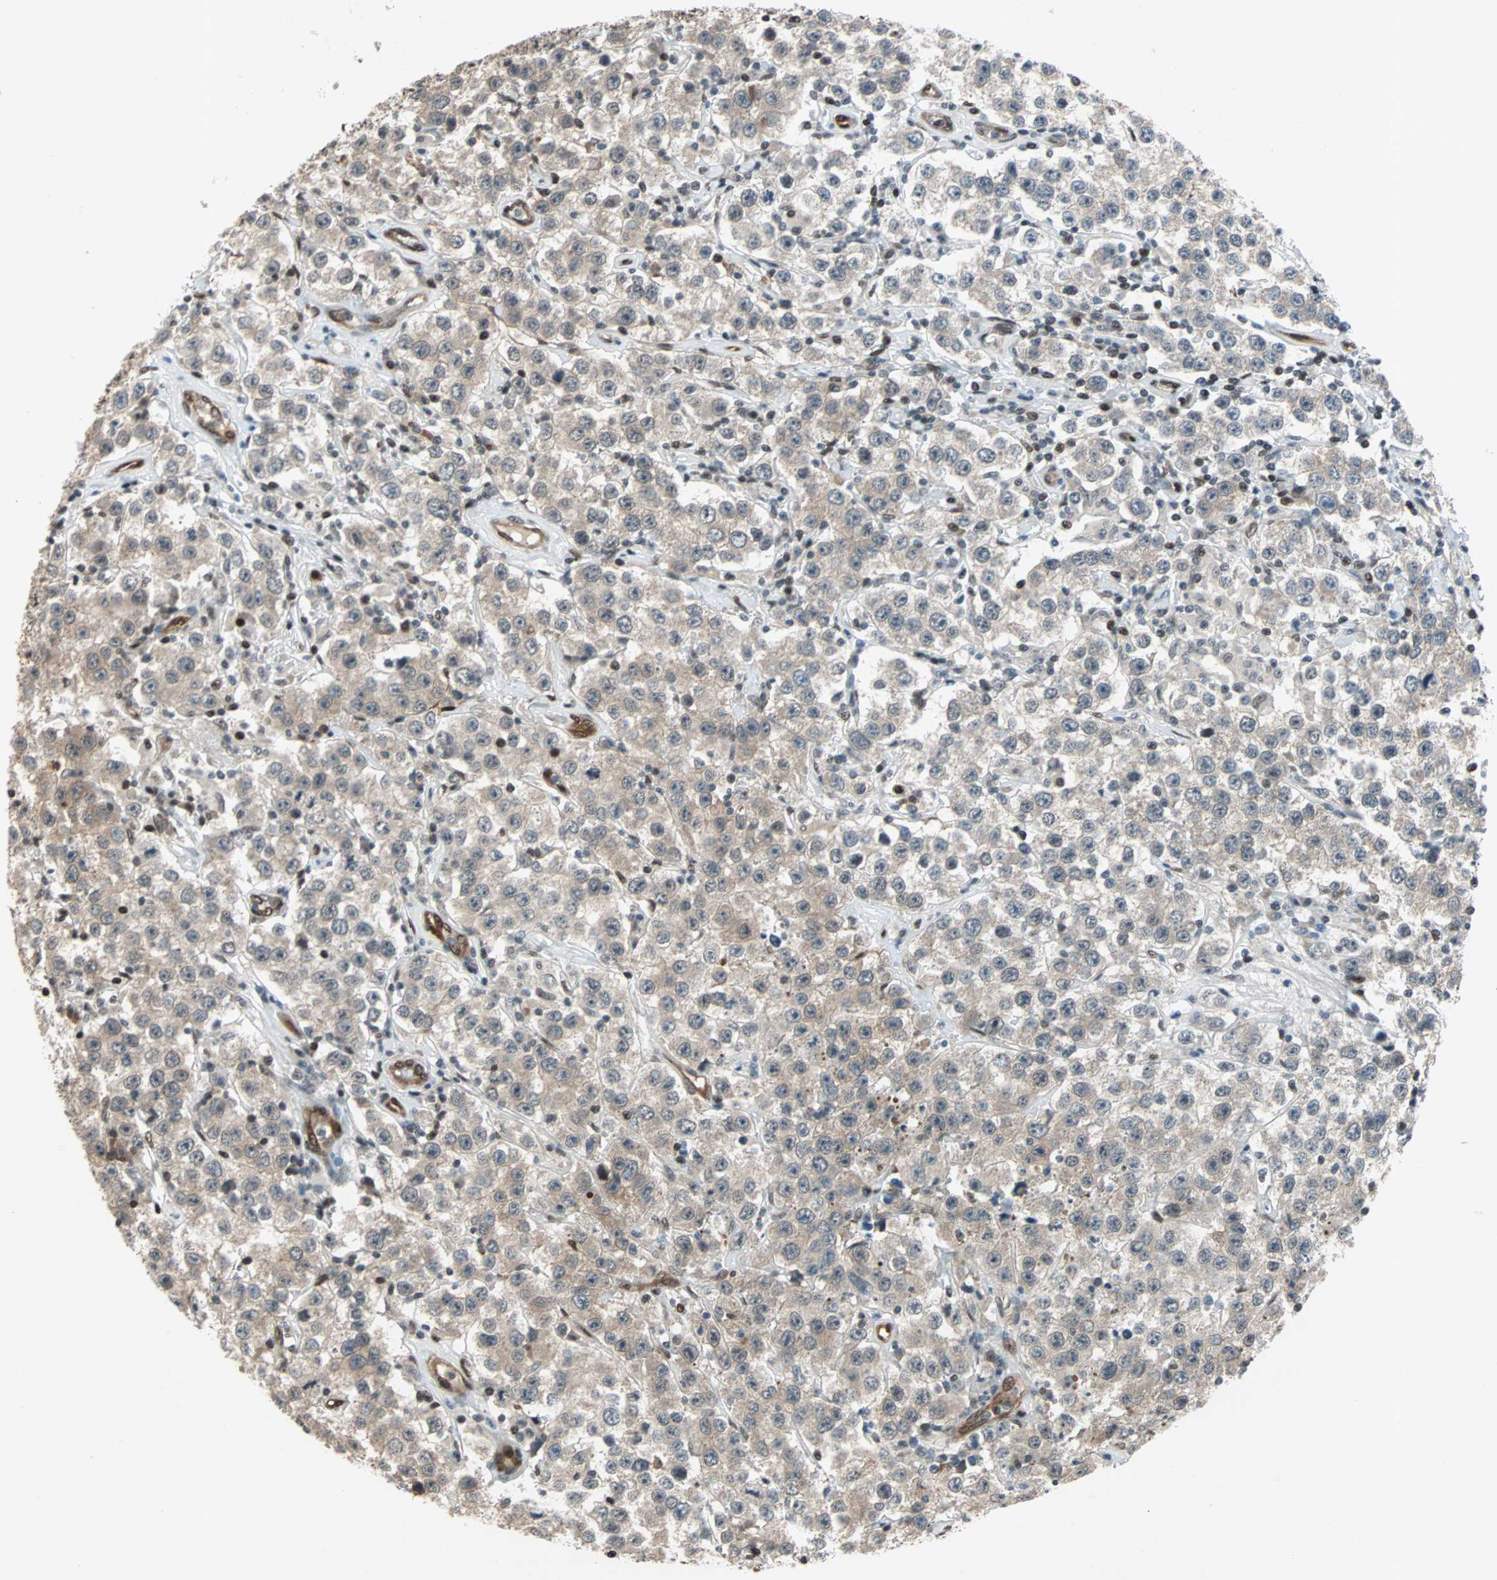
{"staining": {"intensity": "weak", "quantity": ">75%", "location": "cytoplasmic/membranous"}, "tissue": "testis cancer", "cell_type": "Tumor cells", "image_type": "cancer", "snomed": [{"axis": "morphology", "description": "Seminoma, NOS"}, {"axis": "topography", "description": "Testis"}], "caption": "Human seminoma (testis) stained with a brown dye demonstrates weak cytoplasmic/membranous positive expression in approximately >75% of tumor cells.", "gene": "WWTR1", "patient": {"sex": "male", "age": 52}}